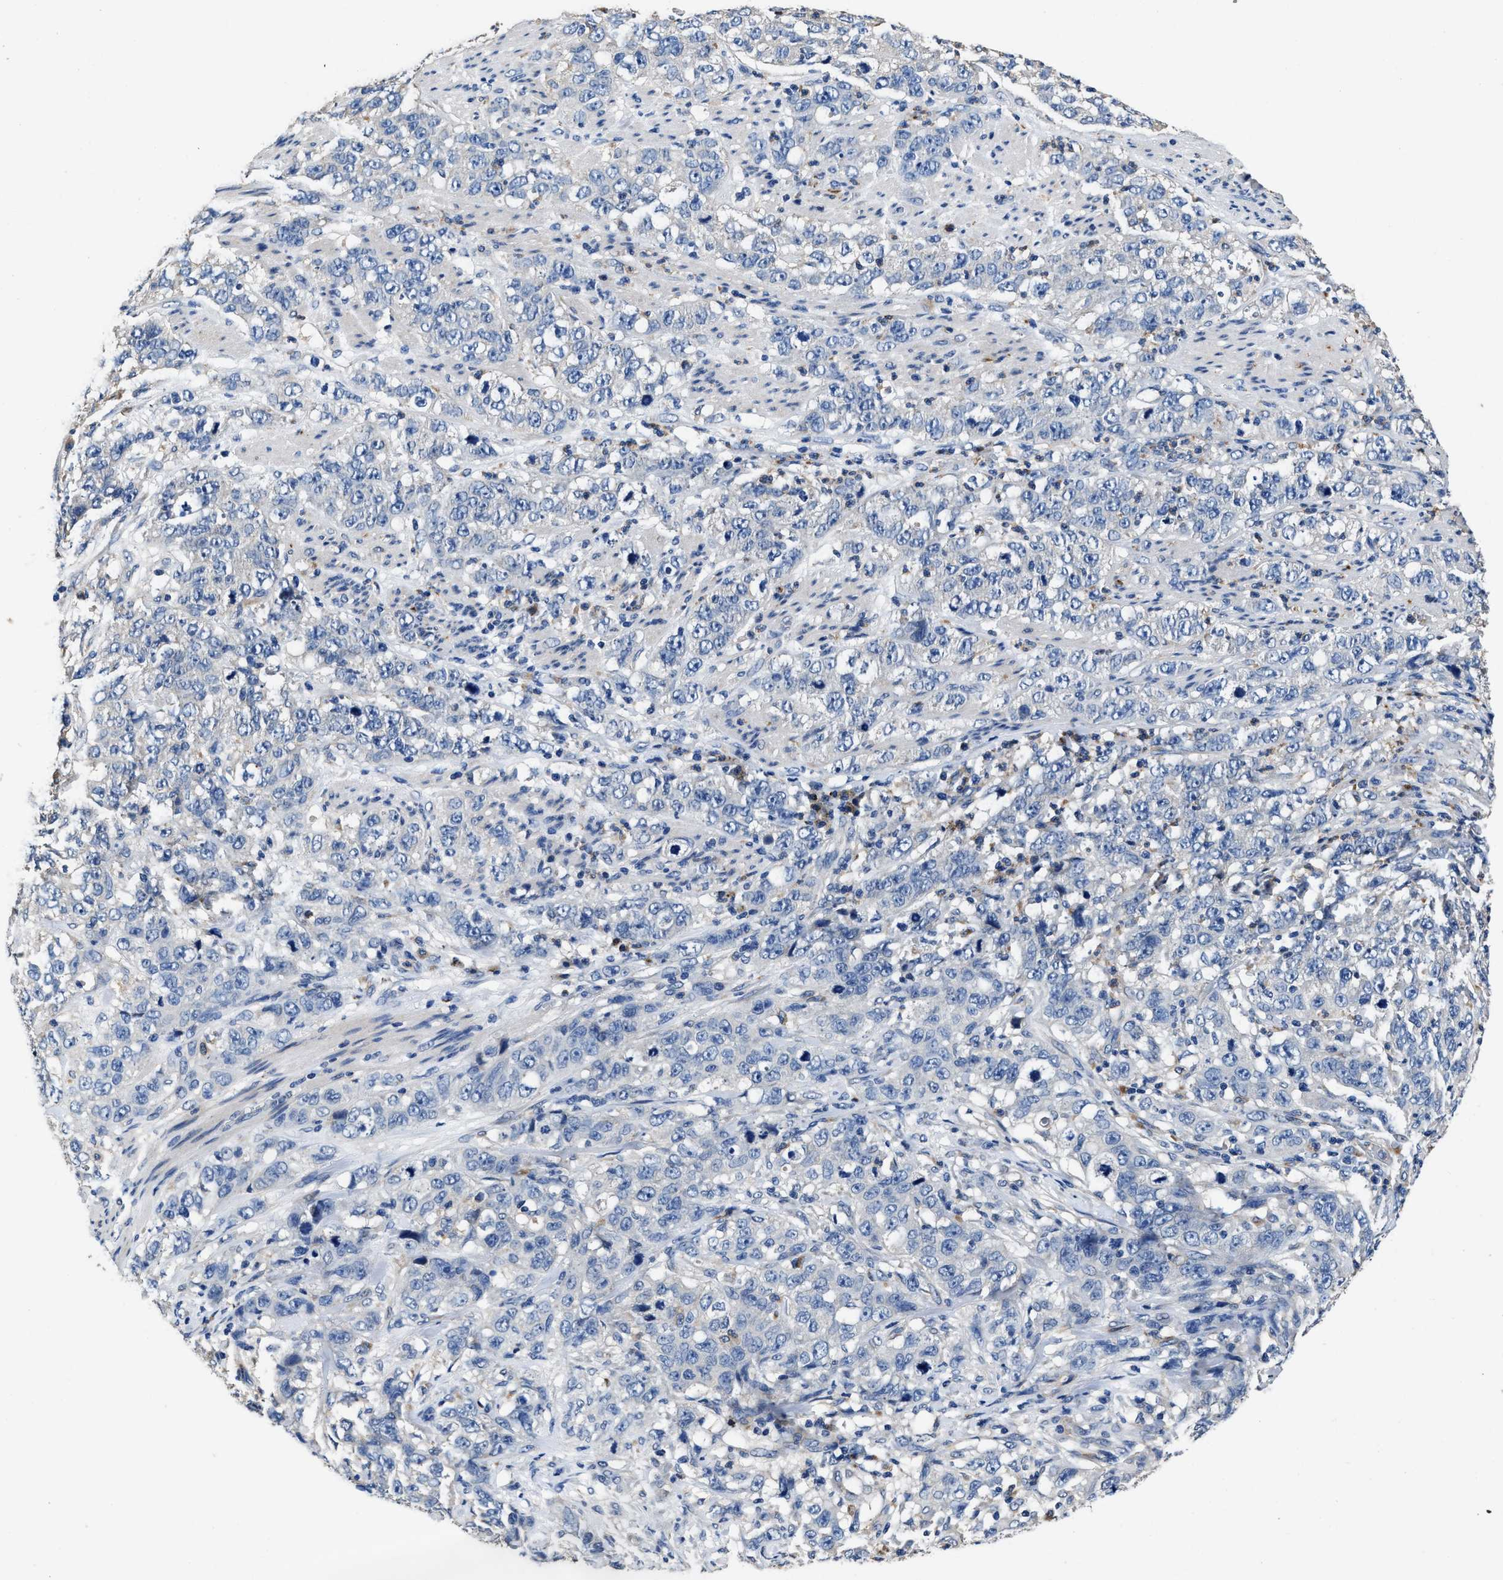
{"staining": {"intensity": "negative", "quantity": "none", "location": "none"}, "tissue": "stomach cancer", "cell_type": "Tumor cells", "image_type": "cancer", "snomed": [{"axis": "morphology", "description": "Adenocarcinoma, NOS"}, {"axis": "topography", "description": "Stomach"}], "caption": "Photomicrograph shows no significant protein positivity in tumor cells of stomach cancer (adenocarcinoma).", "gene": "UBR4", "patient": {"sex": "male", "age": 48}}